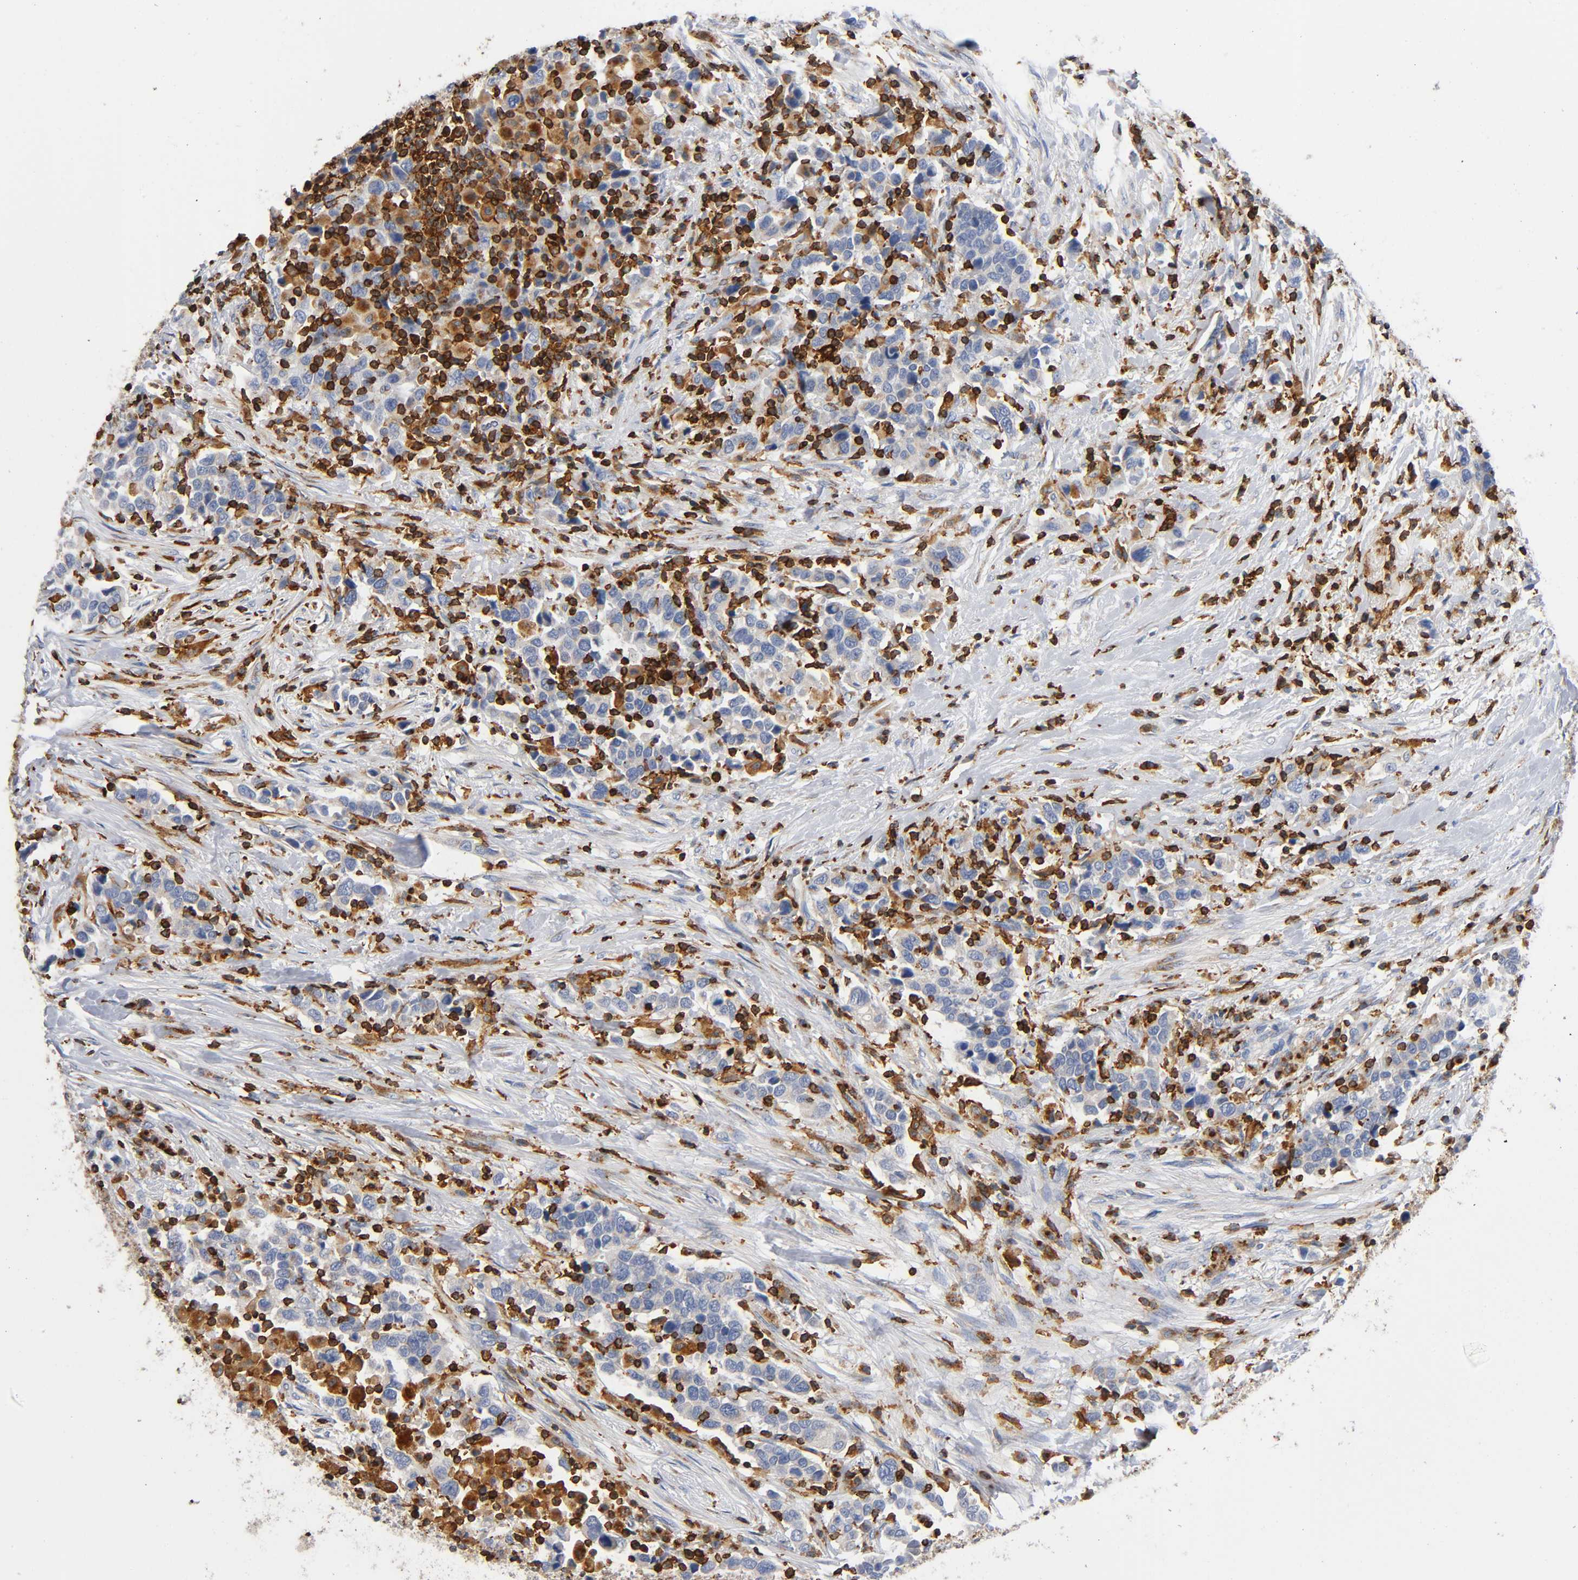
{"staining": {"intensity": "moderate", "quantity": "25%-75%", "location": "cytoplasmic/membranous"}, "tissue": "urothelial cancer", "cell_type": "Tumor cells", "image_type": "cancer", "snomed": [{"axis": "morphology", "description": "Urothelial carcinoma, High grade"}, {"axis": "topography", "description": "Urinary bladder"}], "caption": "This is an image of IHC staining of urothelial cancer, which shows moderate staining in the cytoplasmic/membranous of tumor cells.", "gene": "CAPN10", "patient": {"sex": "male", "age": 61}}